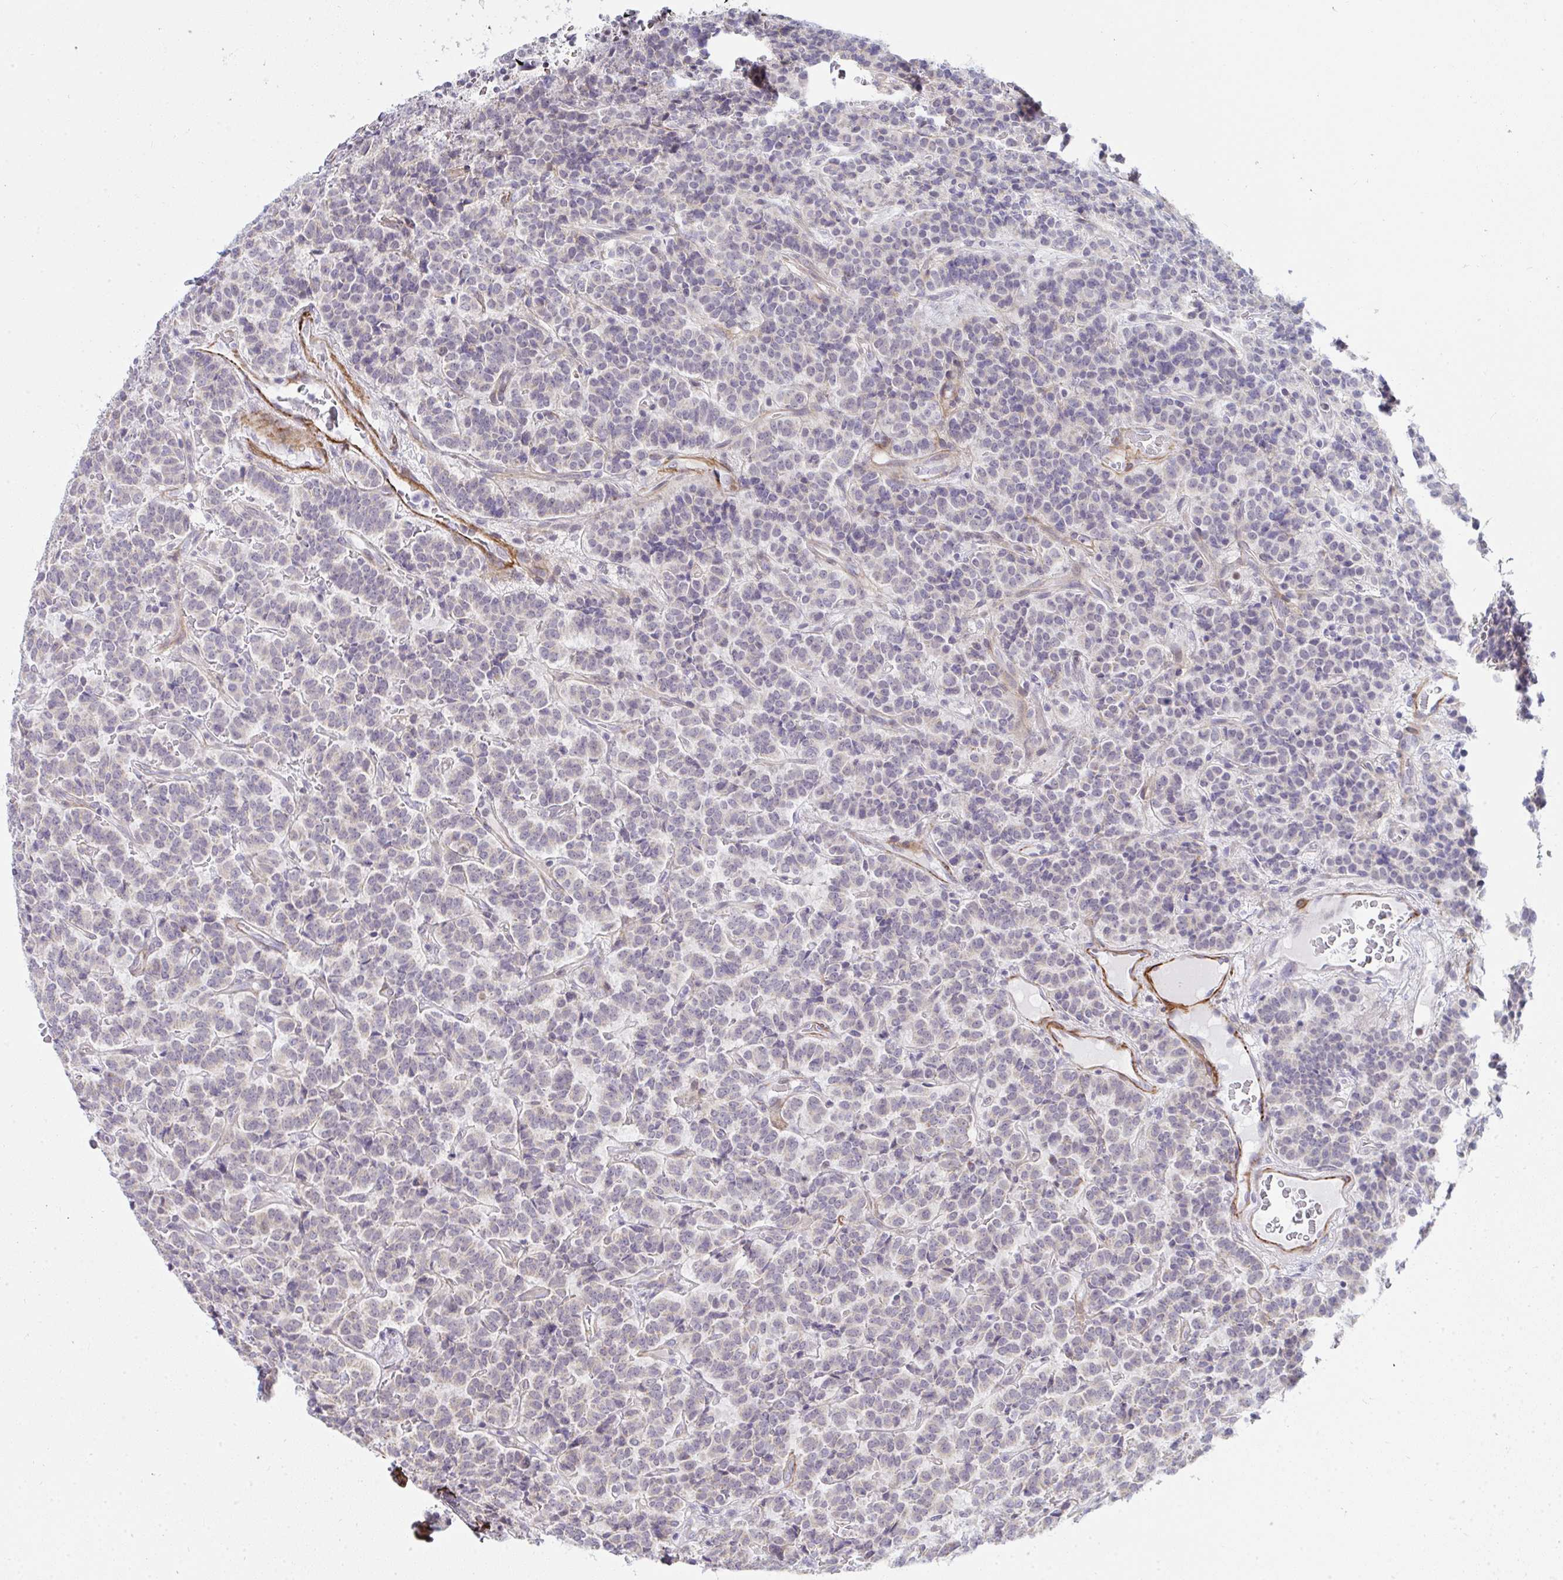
{"staining": {"intensity": "negative", "quantity": "none", "location": "none"}, "tissue": "carcinoid", "cell_type": "Tumor cells", "image_type": "cancer", "snomed": [{"axis": "morphology", "description": "Carcinoid, malignant, NOS"}, {"axis": "topography", "description": "Pancreas"}], "caption": "Image shows no significant protein staining in tumor cells of carcinoid (malignant). (DAB (3,3'-diaminobenzidine) immunohistochemistry (IHC), high magnification).", "gene": "GINS2", "patient": {"sex": "male", "age": 36}}